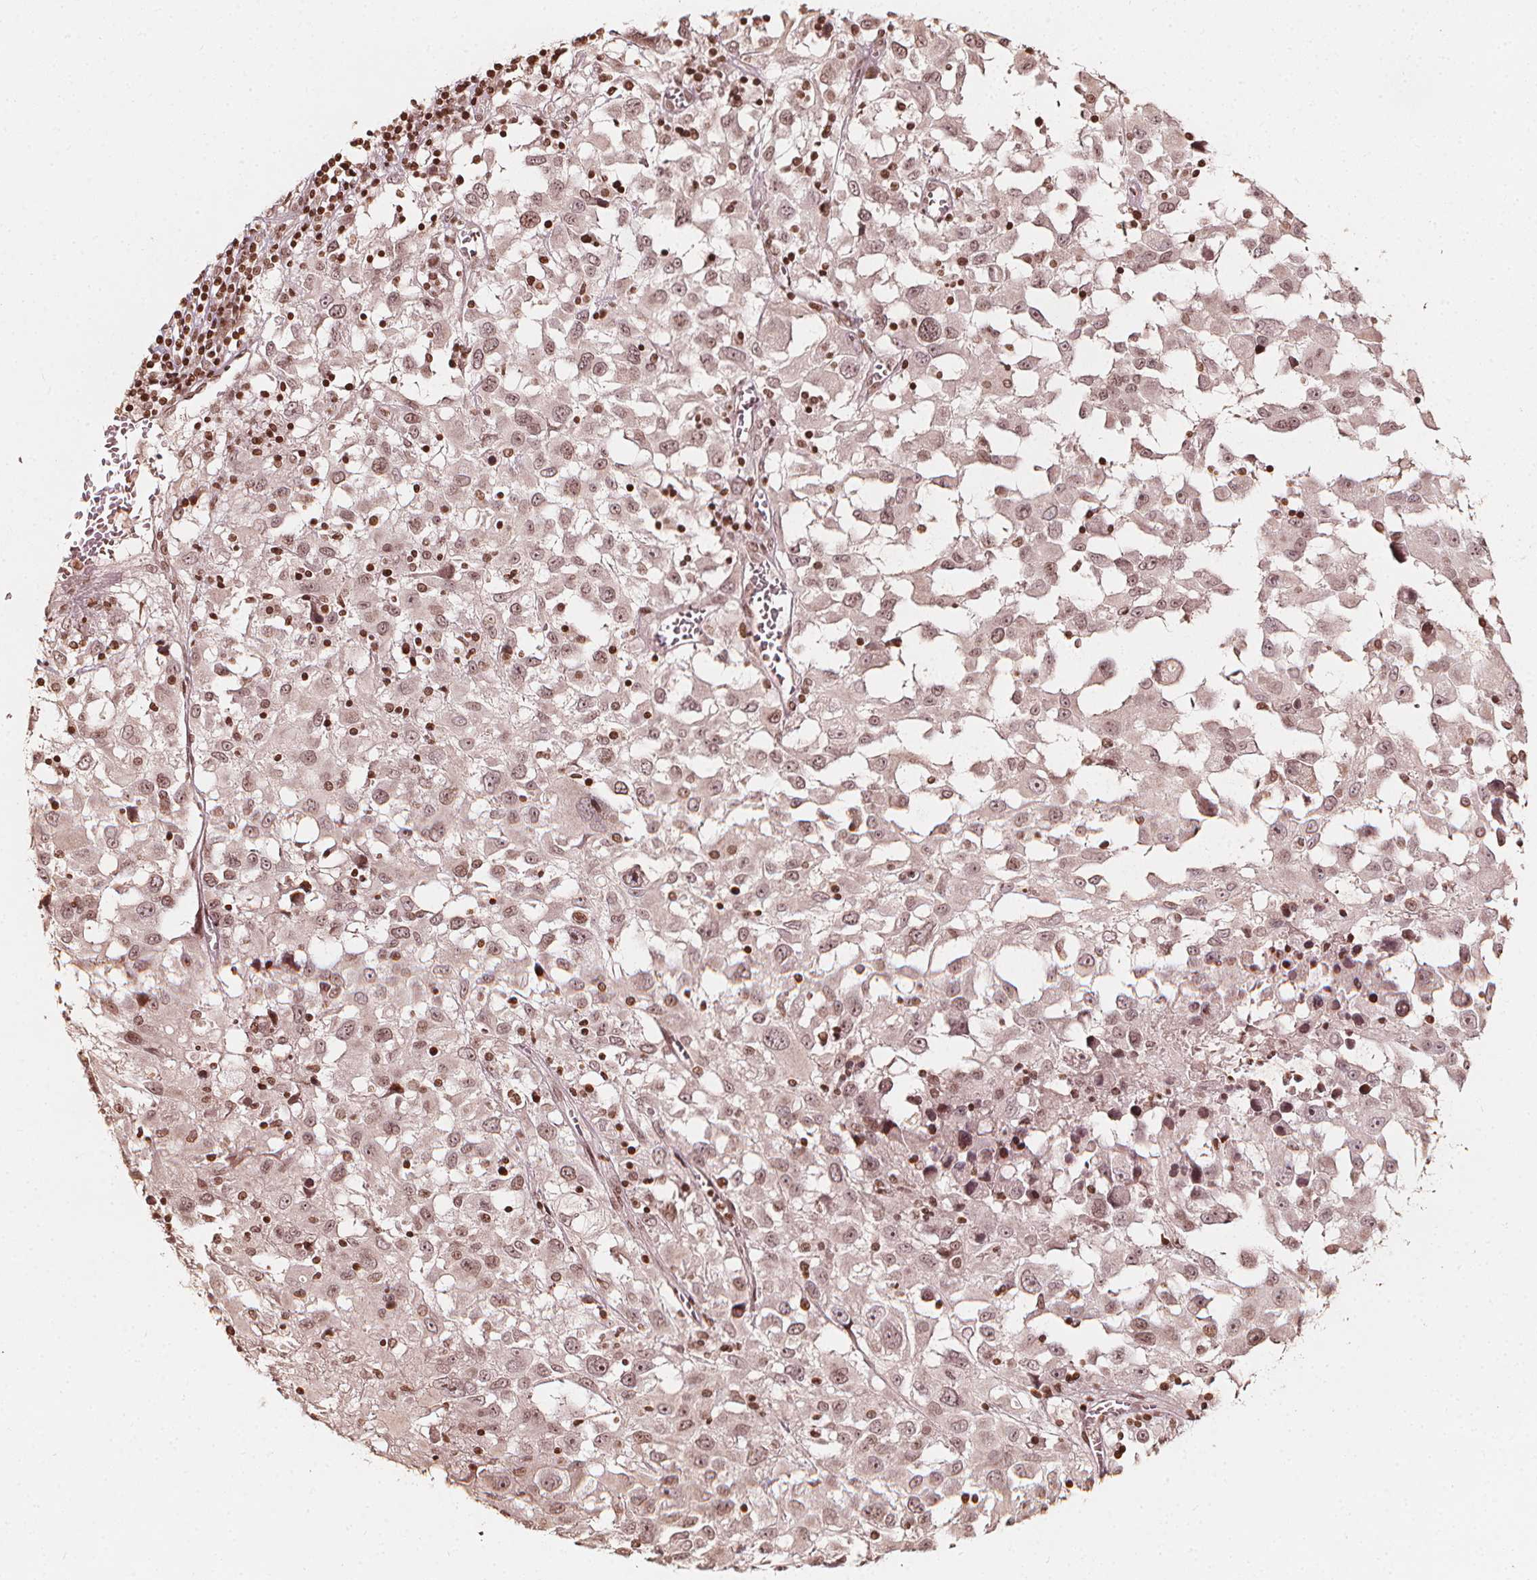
{"staining": {"intensity": "weak", "quantity": ">75%", "location": "nuclear"}, "tissue": "melanoma", "cell_type": "Tumor cells", "image_type": "cancer", "snomed": [{"axis": "morphology", "description": "Malignant melanoma, Metastatic site"}, {"axis": "topography", "description": "Soft tissue"}], "caption": "IHC (DAB) staining of human malignant melanoma (metastatic site) reveals weak nuclear protein positivity in about >75% of tumor cells.", "gene": "H3C14", "patient": {"sex": "male", "age": 50}}